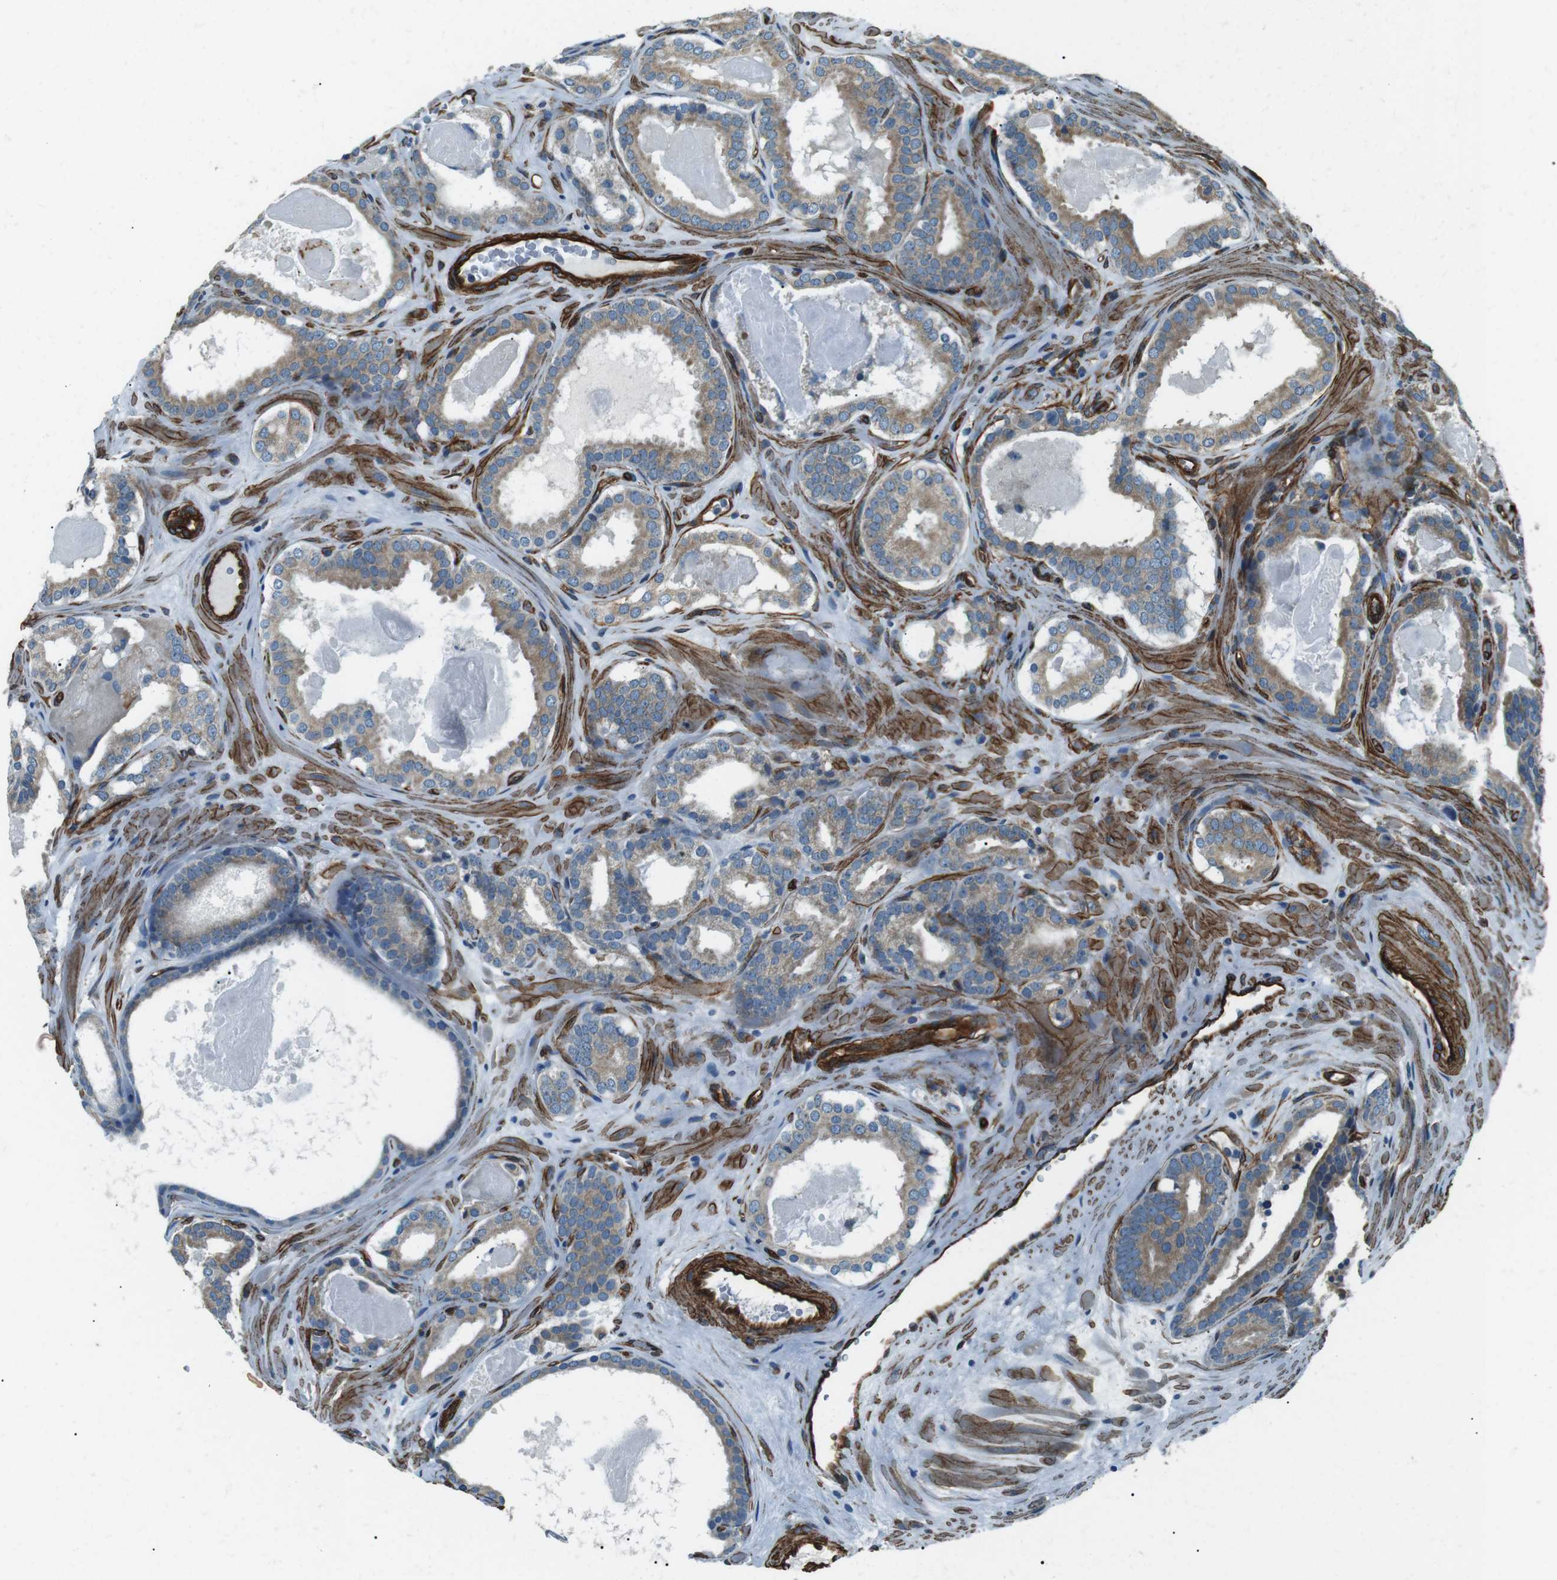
{"staining": {"intensity": "moderate", "quantity": "25%-75%", "location": "cytoplasmic/membranous"}, "tissue": "prostate cancer", "cell_type": "Tumor cells", "image_type": "cancer", "snomed": [{"axis": "morphology", "description": "Adenocarcinoma, High grade"}, {"axis": "topography", "description": "Prostate"}], "caption": "Immunohistochemical staining of prostate high-grade adenocarcinoma demonstrates medium levels of moderate cytoplasmic/membranous staining in approximately 25%-75% of tumor cells. Nuclei are stained in blue.", "gene": "ODR4", "patient": {"sex": "male", "age": 60}}